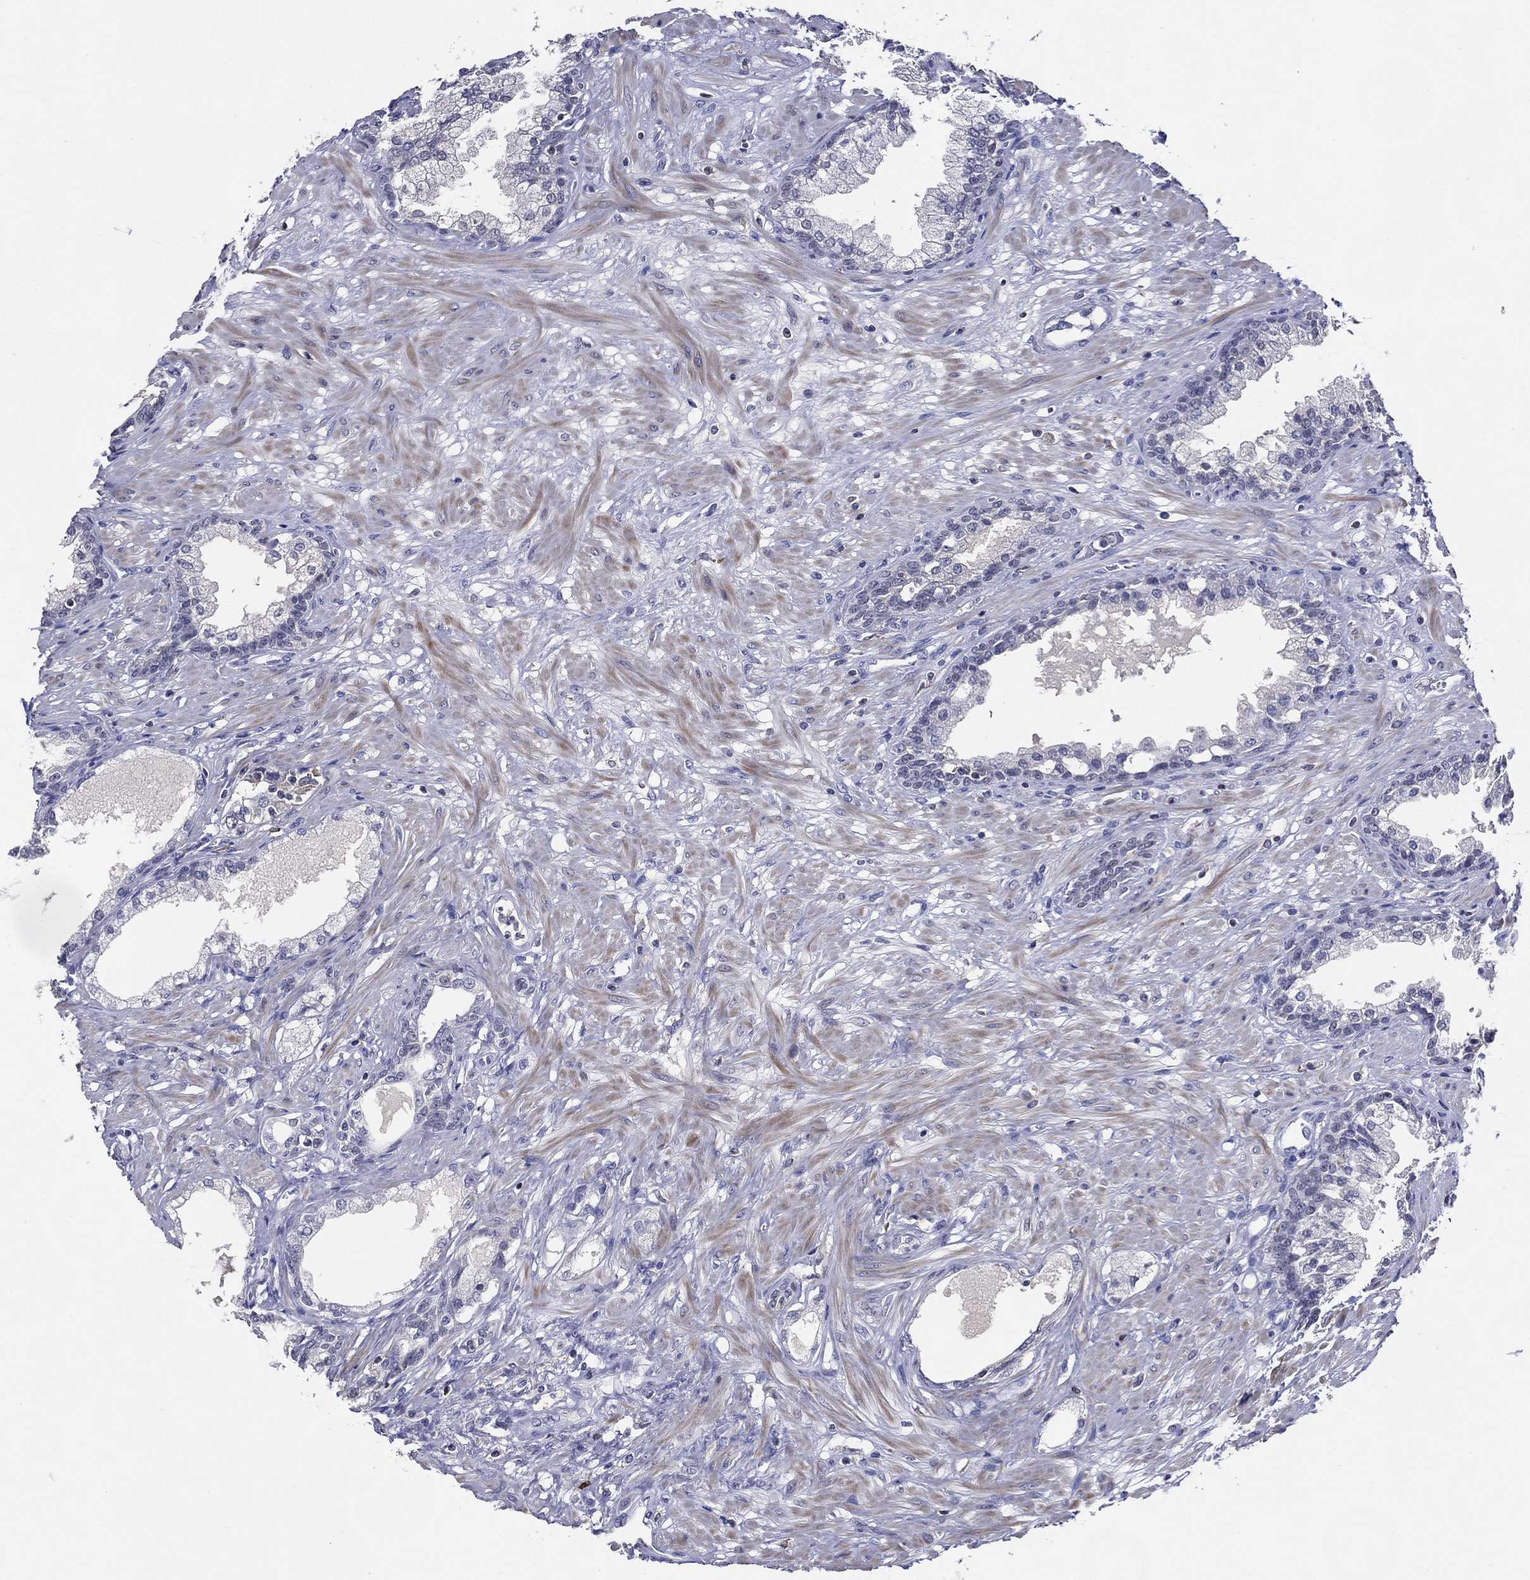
{"staining": {"intensity": "negative", "quantity": "none", "location": "none"}, "tissue": "prostate", "cell_type": "Glandular cells", "image_type": "normal", "snomed": [{"axis": "morphology", "description": "Normal tissue, NOS"}, {"axis": "topography", "description": "Prostate"}], "caption": "Immunohistochemistry (IHC) histopathology image of benign prostate: prostate stained with DAB (3,3'-diaminobenzidine) demonstrates no significant protein positivity in glandular cells. (DAB IHC, high magnification).", "gene": "TFAP2A", "patient": {"sex": "male", "age": 63}}